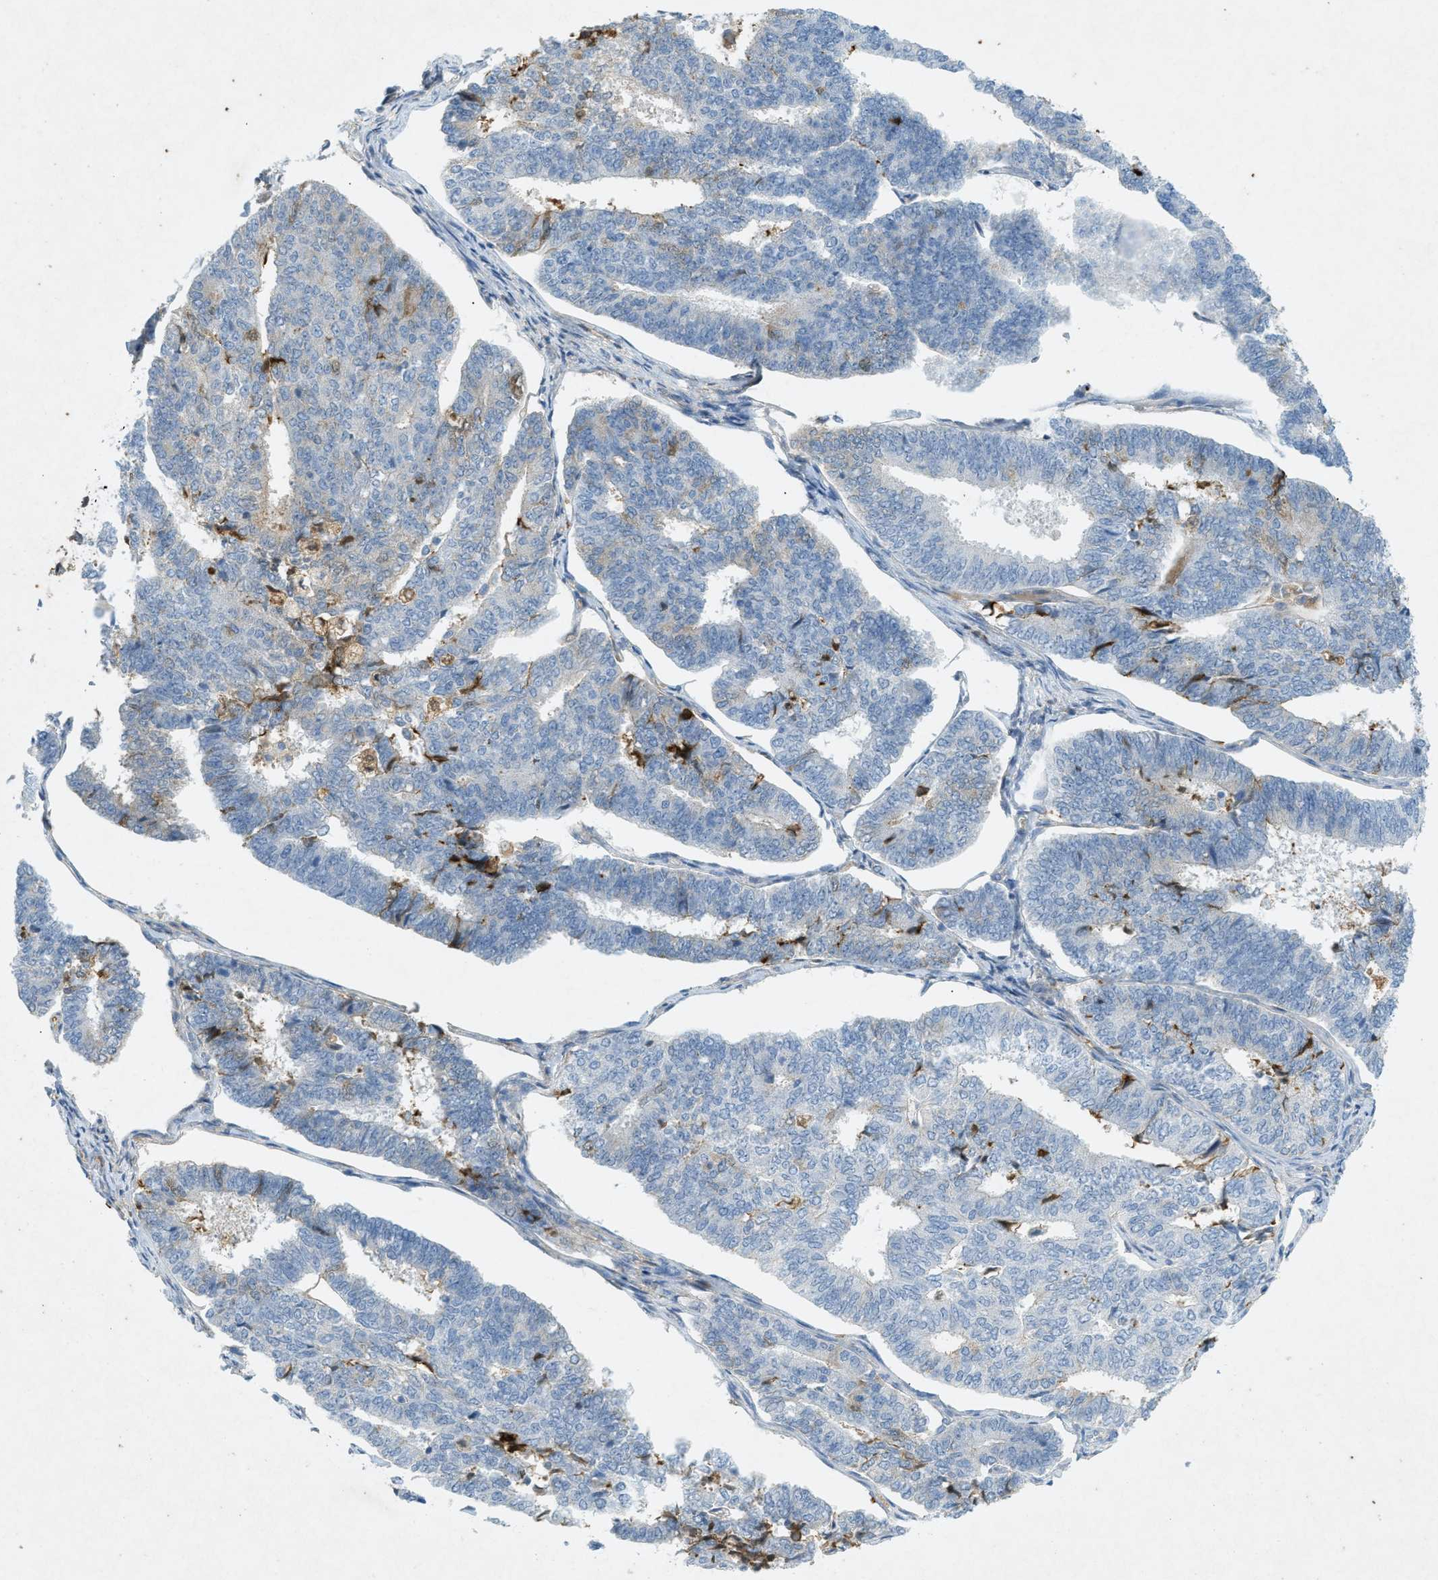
{"staining": {"intensity": "moderate", "quantity": "<25%", "location": "cytoplasmic/membranous"}, "tissue": "endometrial cancer", "cell_type": "Tumor cells", "image_type": "cancer", "snomed": [{"axis": "morphology", "description": "Adenocarcinoma, NOS"}, {"axis": "topography", "description": "Endometrium"}], "caption": "Immunohistochemistry (DAB (3,3'-diaminobenzidine)) staining of human endometrial adenocarcinoma shows moderate cytoplasmic/membranous protein positivity in about <25% of tumor cells.", "gene": "F2", "patient": {"sex": "female", "age": 70}}